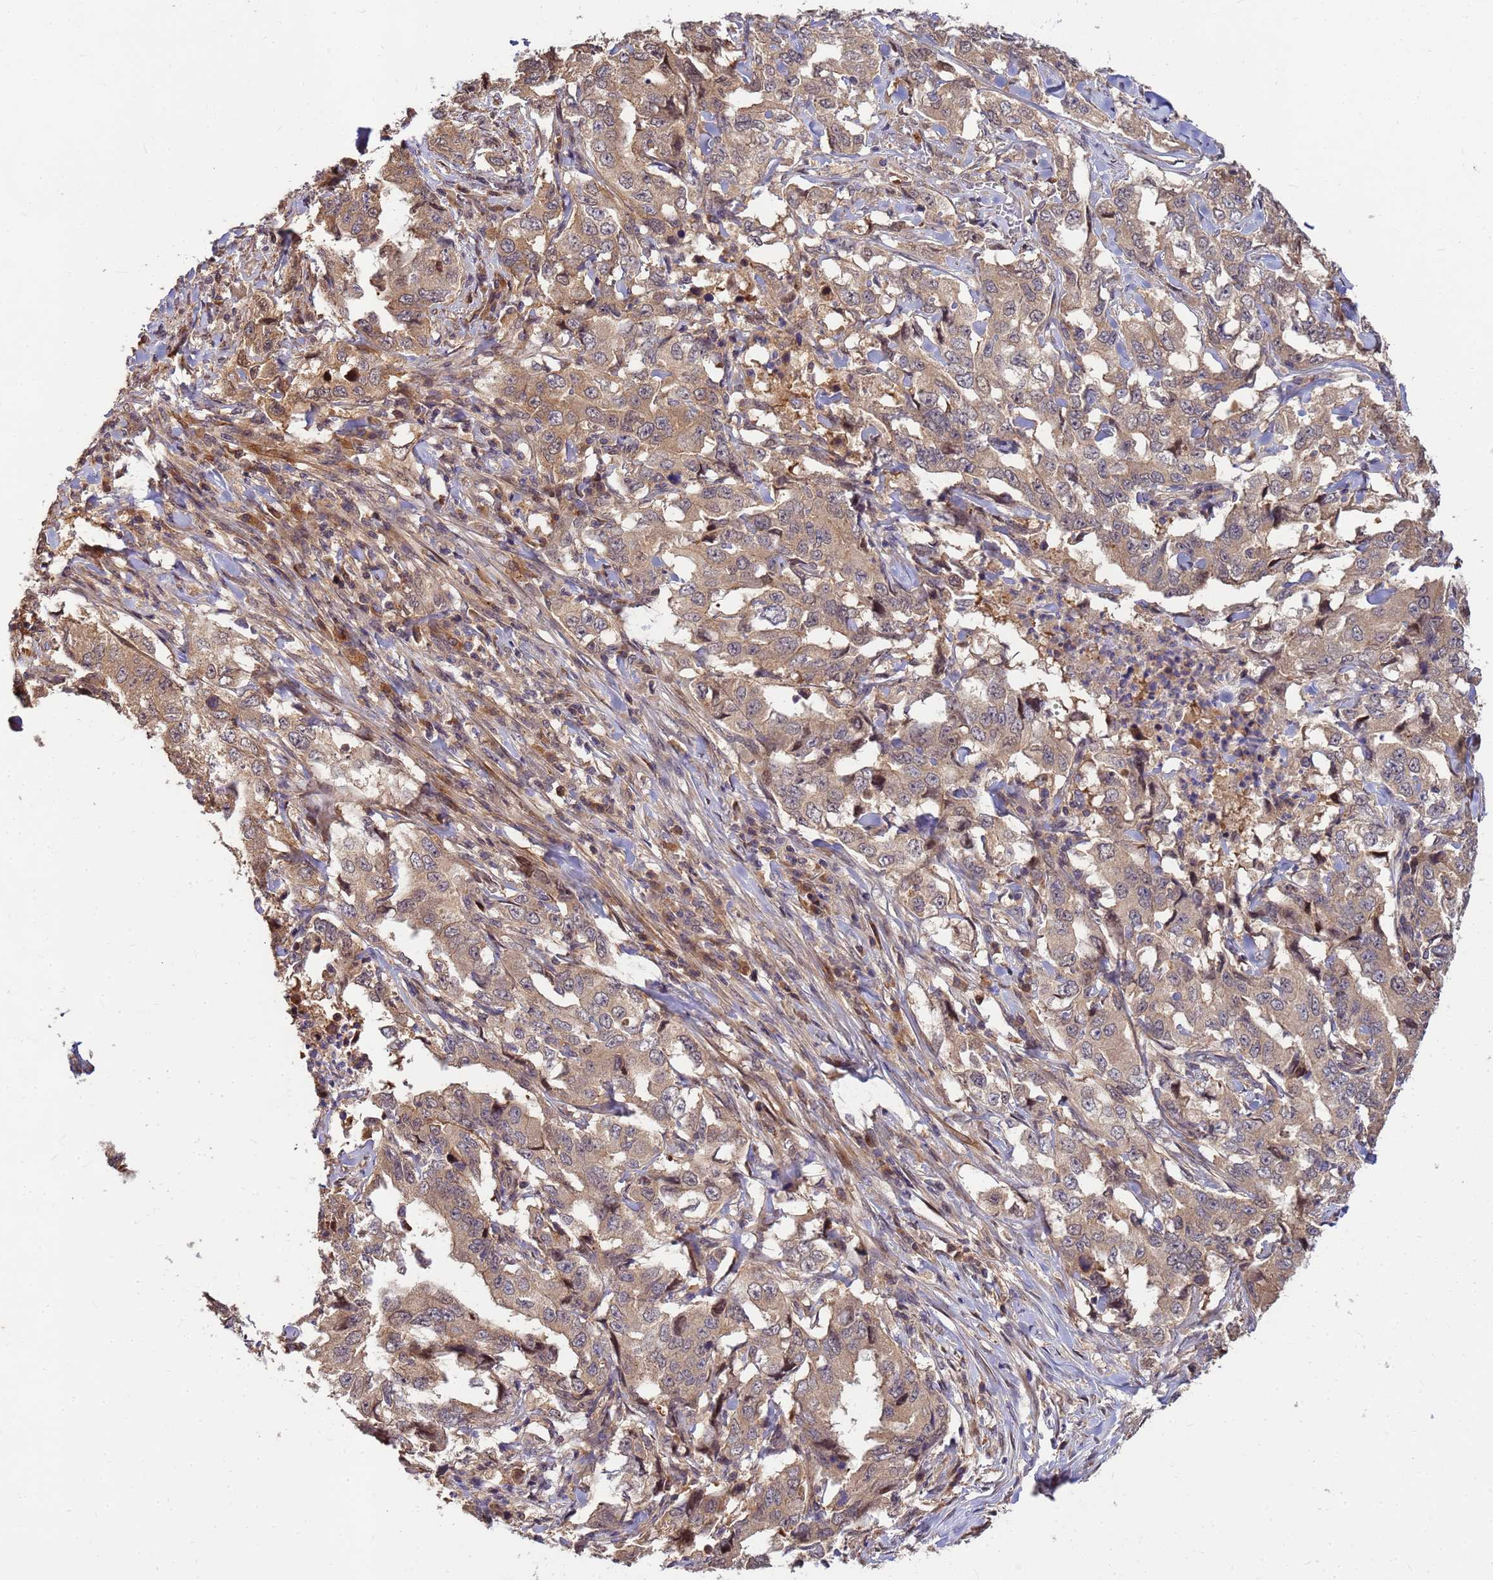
{"staining": {"intensity": "weak", "quantity": ">75%", "location": "cytoplasmic/membranous"}, "tissue": "lung cancer", "cell_type": "Tumor cells", "image_type": "cancer", "snomed": [{"axis": "morphology", "description": "Adenocarcinoma, NOS"}, {"axis": "topography", "description": "Lung"}], "caption": "Weak cytoplasmic/membranous staining is present in about >75% of tumor cells in lung cancer. Immunohistochemistry stains the protein in brown and the nuclei are stained blue.", "gene": "DUS4L", "patient": {"sex": "female", "age": 51}}